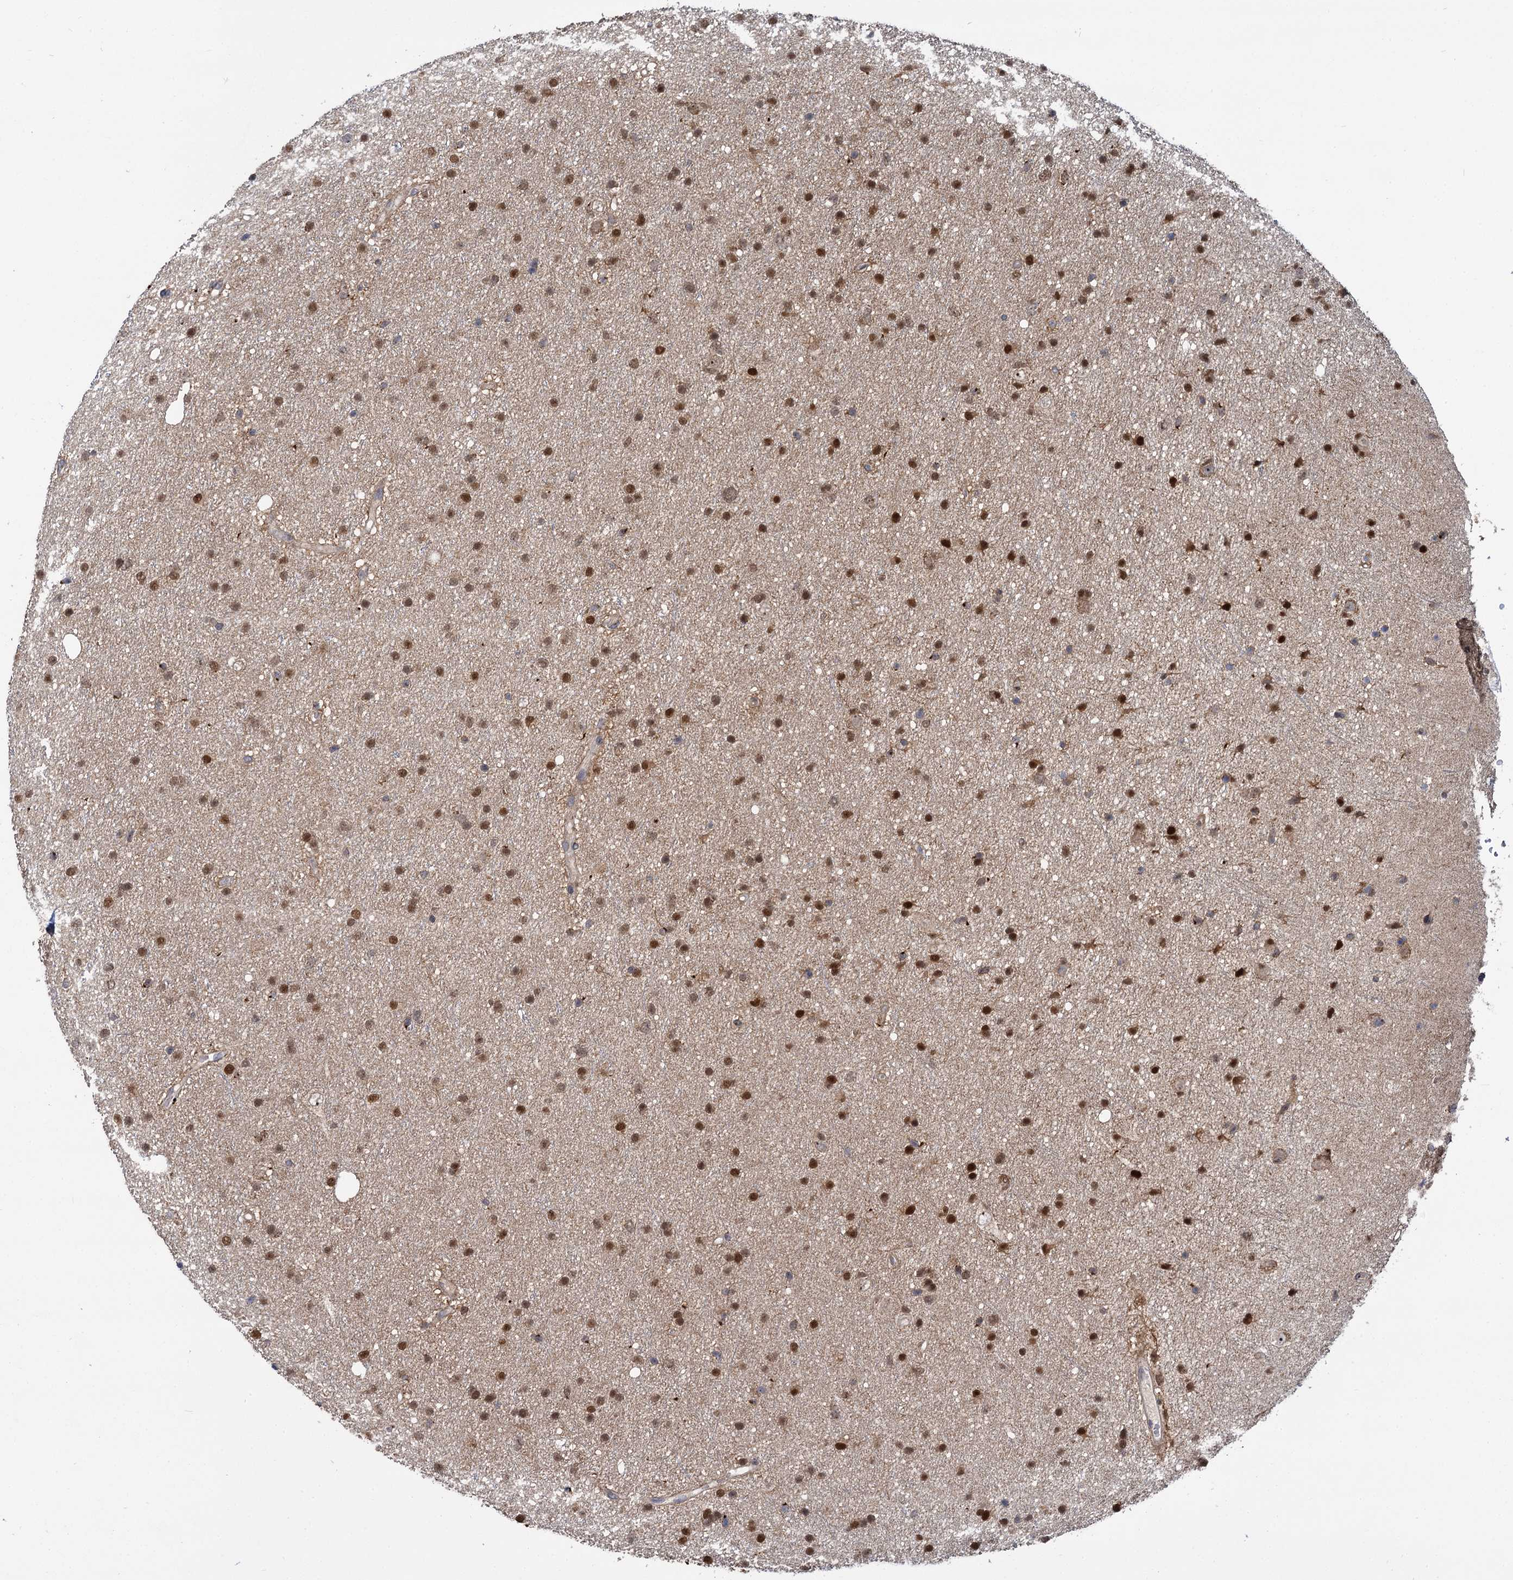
{"staining": {"intensity": "moderate", "quantity": ">75%", "location": "nuclear"}, "tissue": "glioma", "cell_type": "Tumor cells", "image_type": "cancer", "snomed": [{"axis": "morphology", "description": "Glioma, malignant, Low grade"}, {"axis": "topography", "description": "Cerebral cortex"}], "caption": "Immunohistochemical staining of human low-grade glioma (malignant) reveals medium levels of moderate nuclear protein positivity in about >75% of tumor cells.", "gene": "GAL3ST4", "patient": {"sex": "female", "age": 39}}